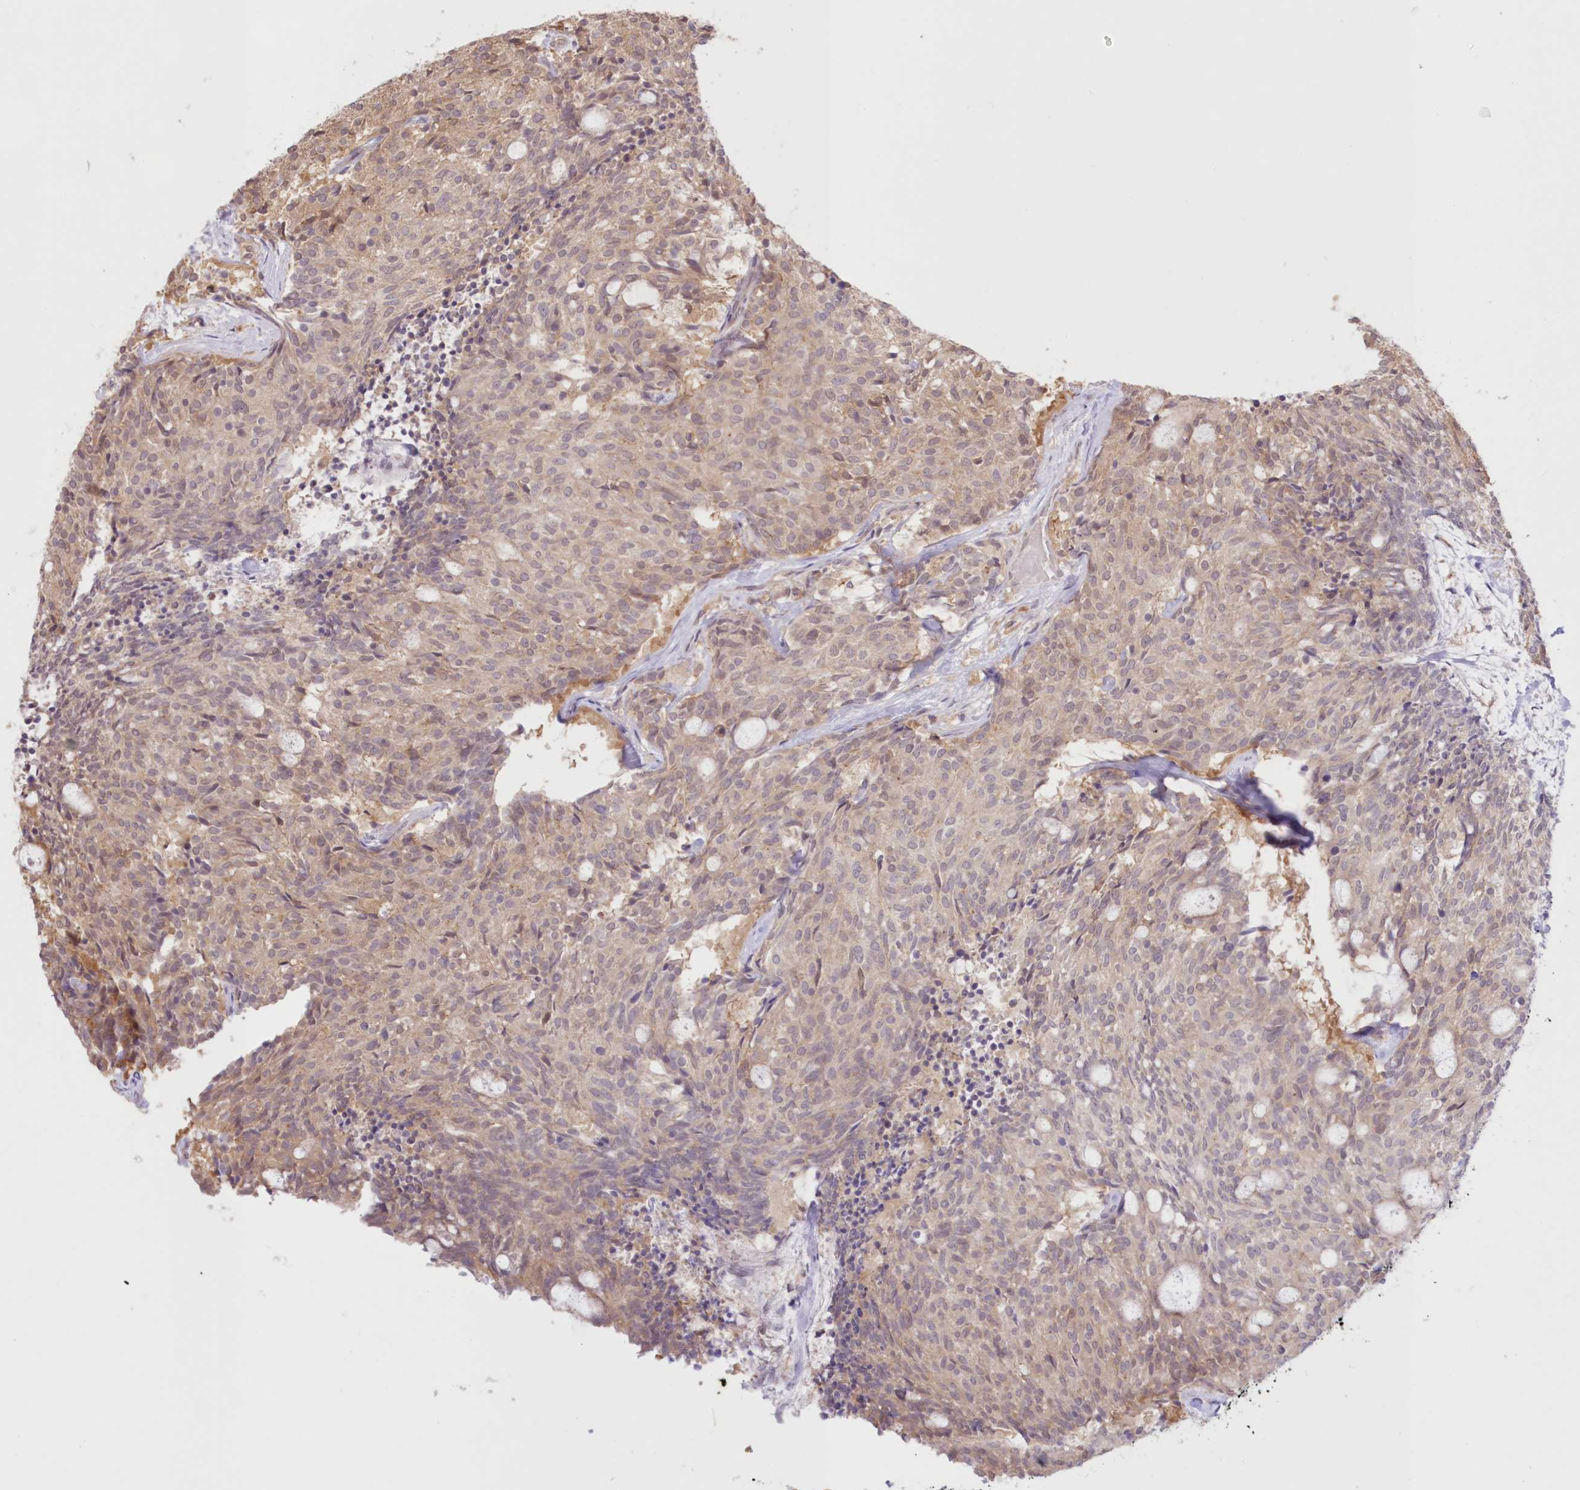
{"staining": {"intensity": "weak", "quantity": "25%-75%", "location": "cytoplasmic/membranous"}, "tissue": "carcinoid", "cell_type": "Tumor cells", "image_type": "cancer", "snomed": [{"axis": "morphology", "description": "Carcinoid, malignant, NOS"}, {"axis": "topography", "description": "Pancreas"}], "caption": "A low amount of weak cytoplasmic/membranous positivity is seen in approximately 25%-75% of tumor cells in carcinoid (malignant) tissue. The protein of interest is shown in brown color, while the nuclei are stained blue.", "gene": "RNPEP", "patient": {"sex": "female", "age": 54}}